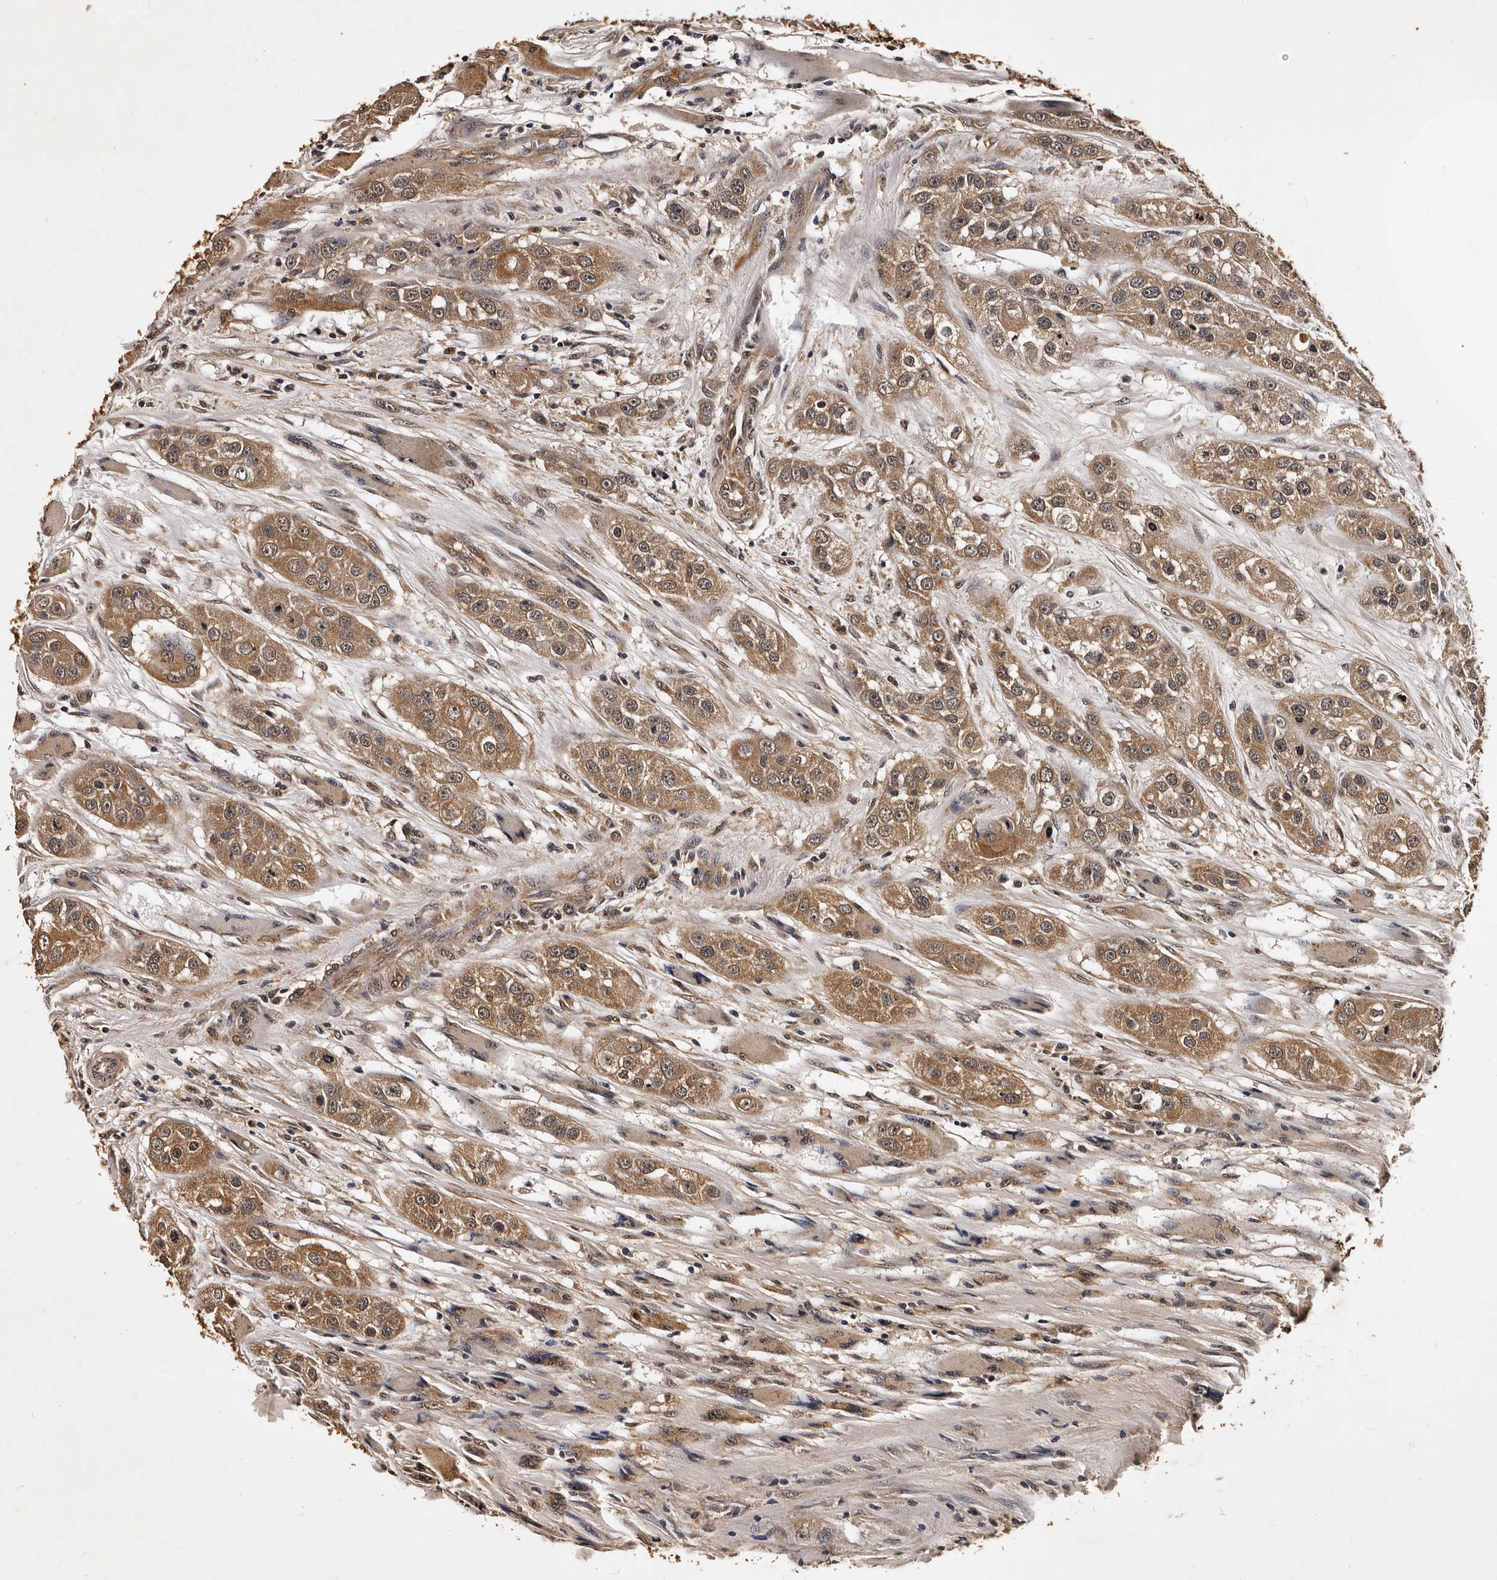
{"staining": {"intensity": "moderate", "quantity": ">75%", "location": "cytoplasmic/membranous"}, "tissue": "head and neck cancer", "cell_type": "Tumor cells", "image_type": "cancer", "snomed": [{"axis": "morphology", "description": "Normal tissue, NOS"}, {"axis": "morphology", "description": "Squamous cell carcinoma, NOS"}, {"axis": "topography", "description": "Skeletal muscle"}, {"axis": "topography", "description": "Head-Neck"}], "caption": "Immunohistochemical staining of head and neck cancer (squamous cell carcinoma) displays medium levels of moderate cytoplasmic/membranous staining in approximately >75% of tumor cells.", "gene": "PARS2", "patient": {"sex": "male", "age": 51}}